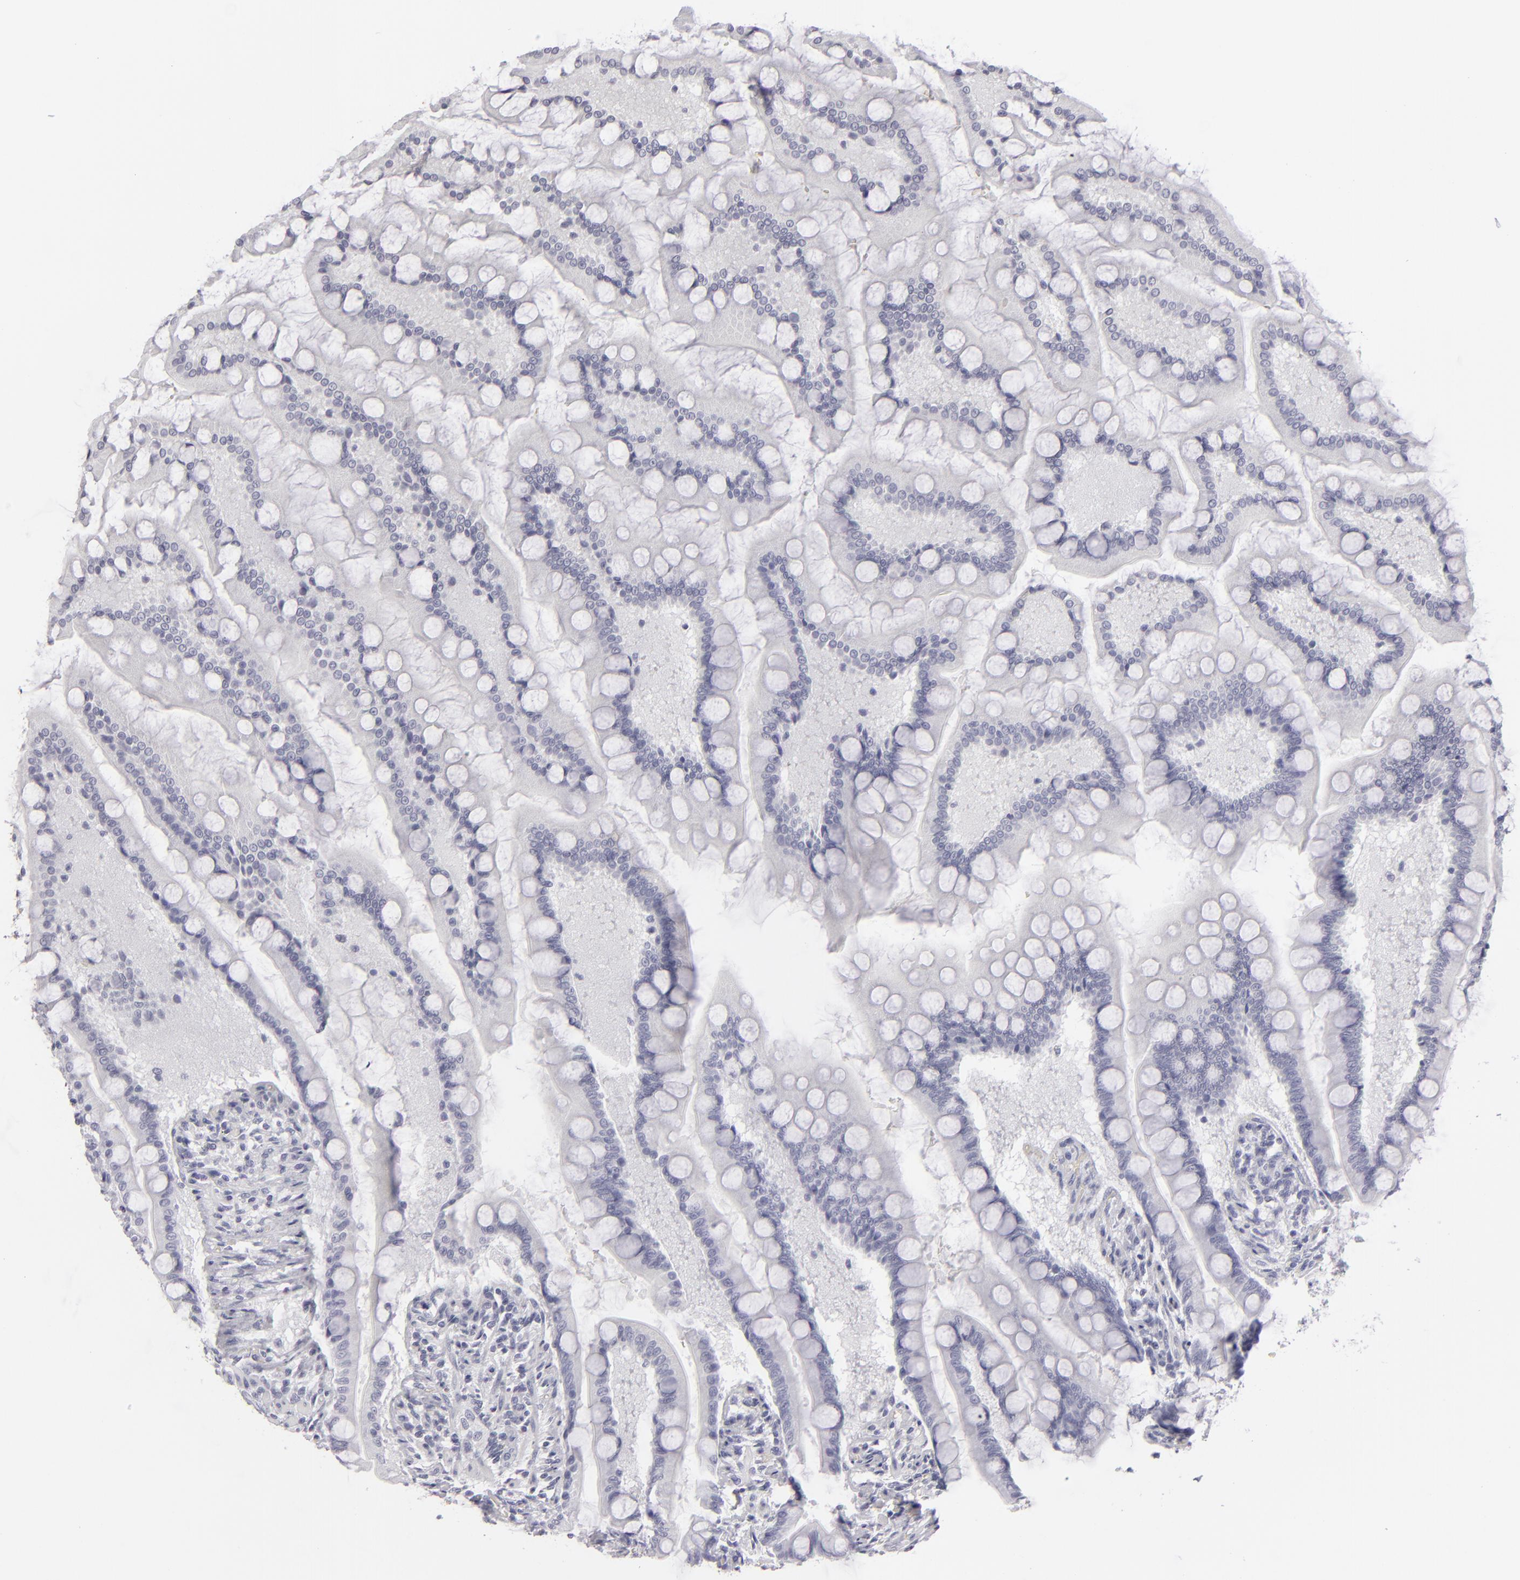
{"staining": {"intensity": "negative", "quantity": "none", "location": "none"}, "tissue": "small intestine", "cell_type": "Glandular cells", "image_type": "normal", "snomed": [{"axis": "morphology", "description": "Normal tissue, NOS"}, {"axis": "topography", "description": "Small intestine"}], "caption": "Immunohistochemistry (IHC) histopathology image of benign human small intestine stained for a protein (brown), which shows no positivity in glandular cells. (Stains: DAB immunohistochemistry (IHC) with hematoxylin counter stain, Microscopy: brightfield microscopy at high magnification).", "gene": "C9", "patient": {"sex": "male", "age": 41}}